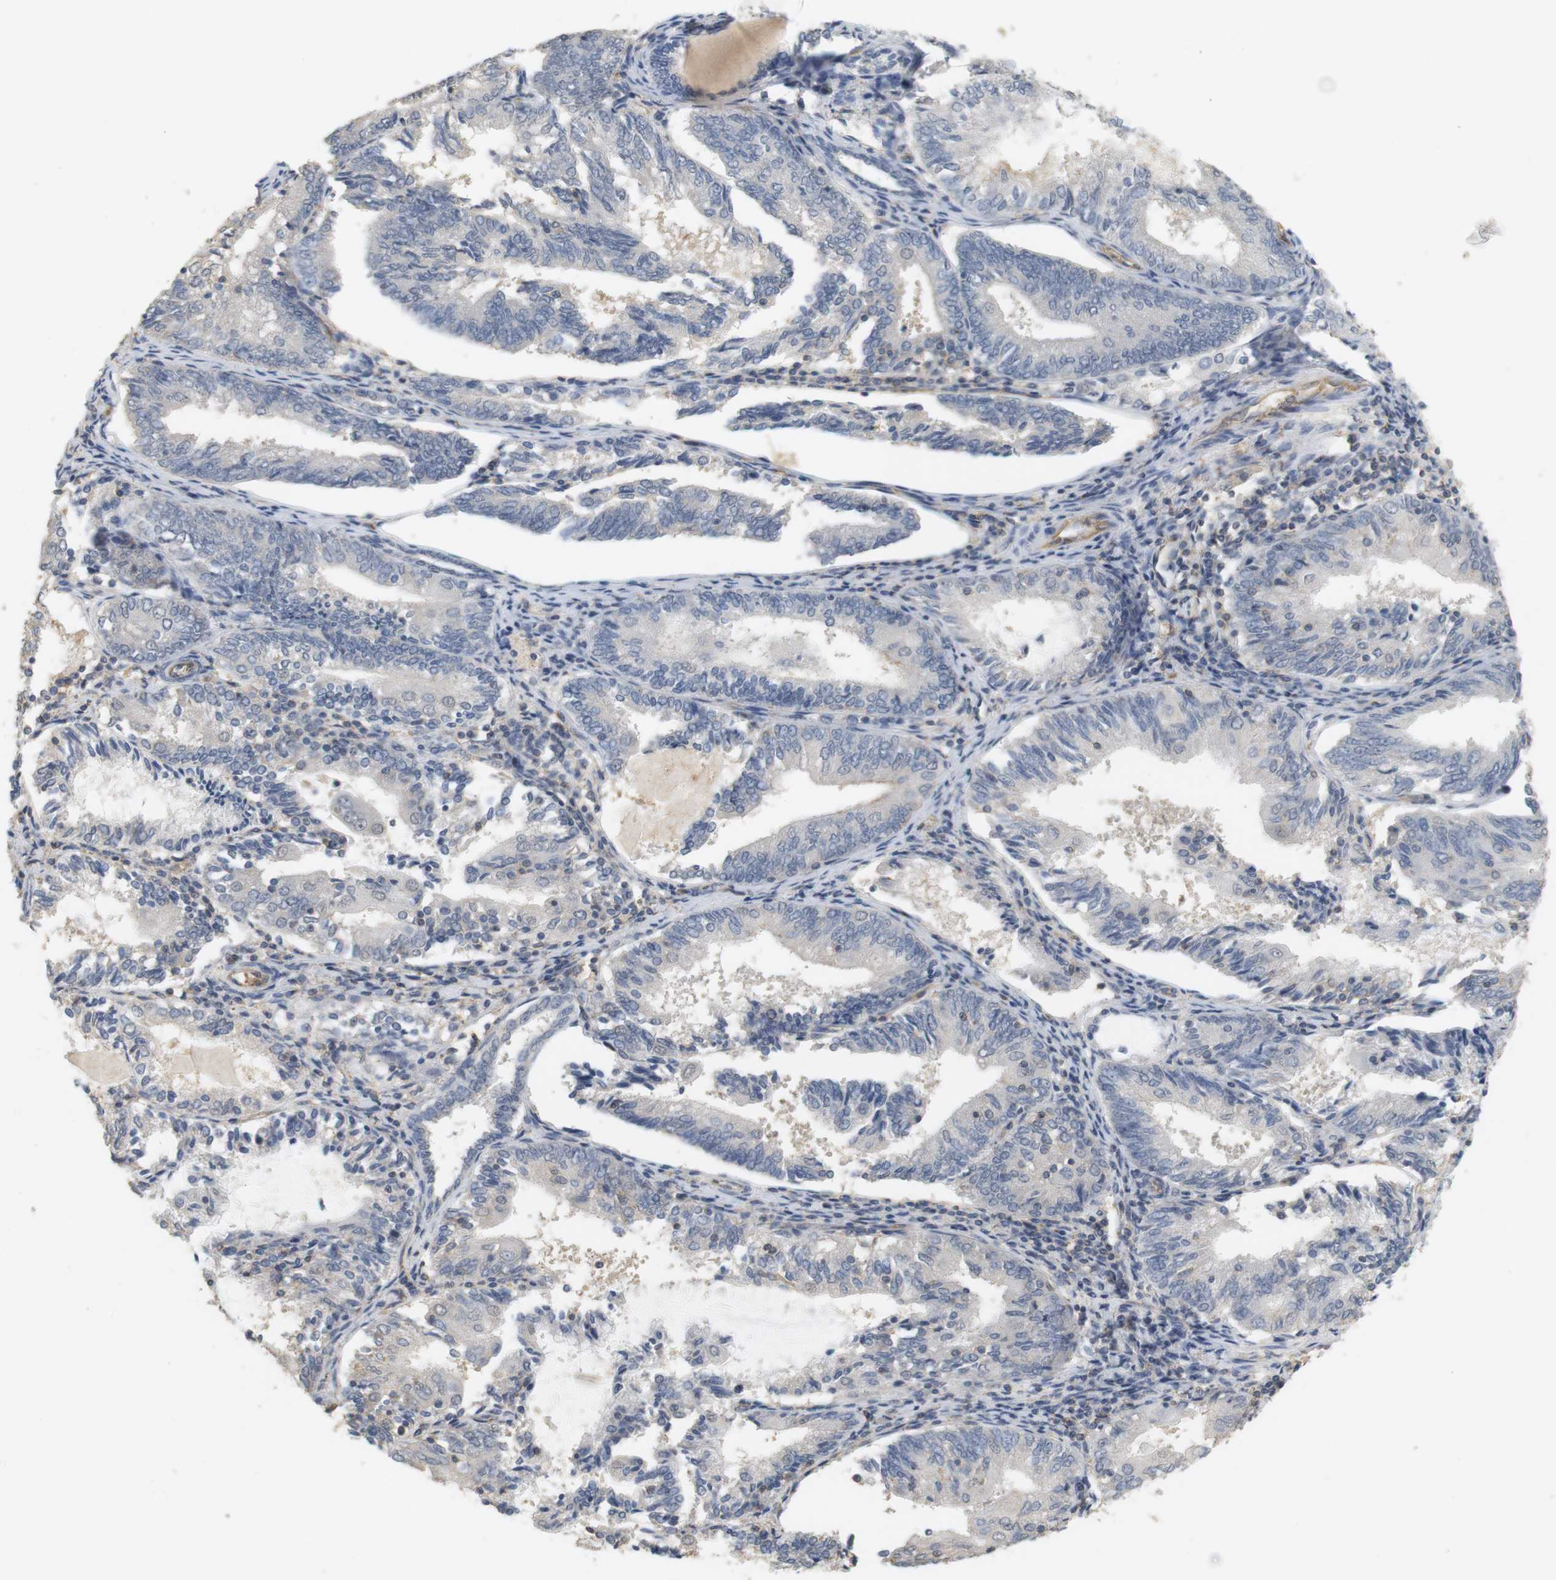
{"staining": {"intensity": "negative", "quantity": "none", "location": "none"}, "tissue": "endometrial cancer", "cell_type": "Tumor cells", "image_type": "cancer", "snomed": [{"axis": "morphology", "description": "Adenocarcinoma, NOS"}, {"axis": "topography", "description": "Endometrium"}], "caption": "Adenocarcinoma (endometrial) was stained to show a protein in brown. There is no significant staining in tumor cells. (DAB (3,3'-diaminobenzidine) immunohistochemistry, high magnification).", "gene": "OSR1", "patient": {"sex": "female", "age": 81}}